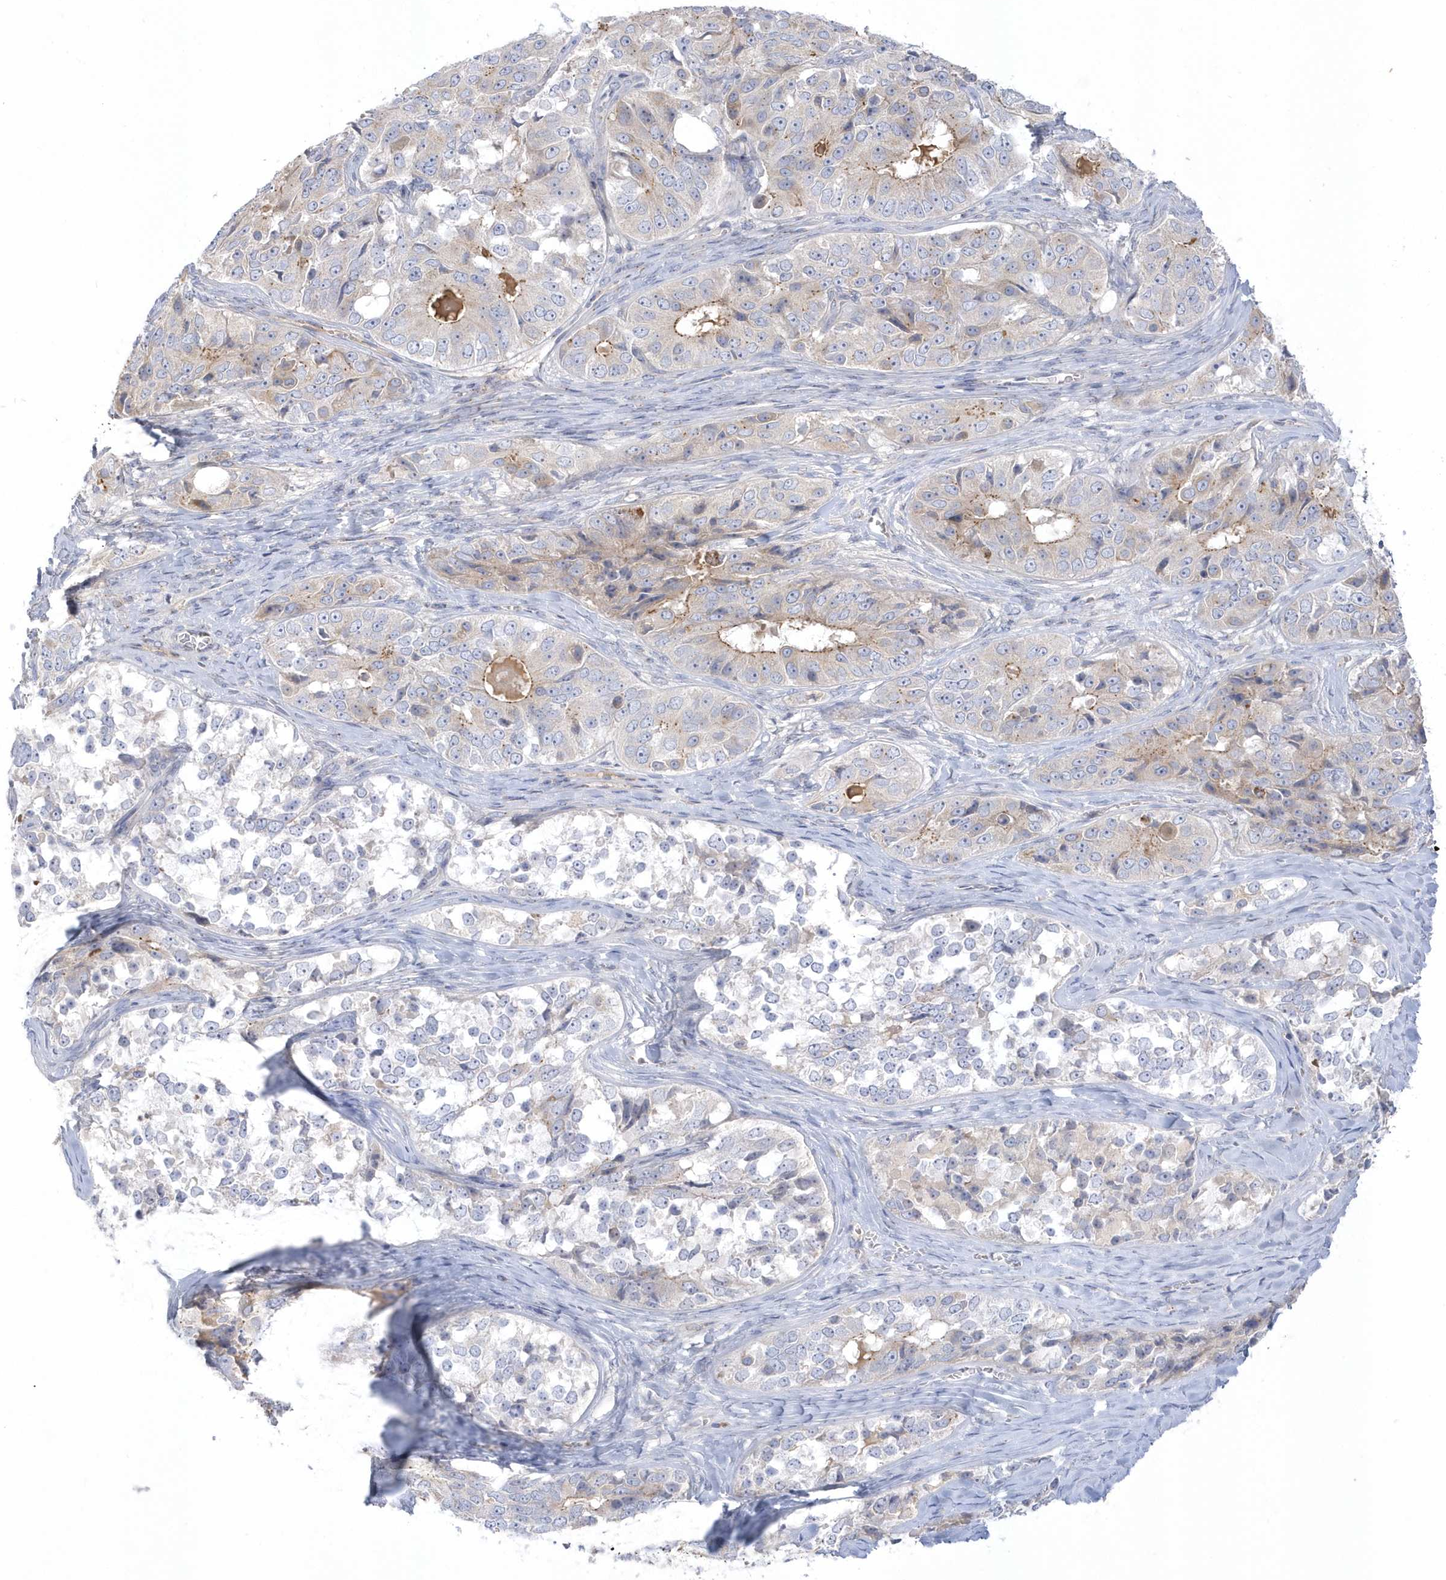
{"staining": {"intensity": "weak", "quantity": "<25%", "location": "cytoplasmic/membranous"}, "tissue": "ovarian cancer", "cell_type": "Tumor cells", "image_type": "cancer", "snomed": [{"axis": "morphology", "description": "Carcinoma, endometroid"}, {"axis": "topography", "description": "Ovary"}], "caption": "The IHC micrograph has no significant staining in tumor cells of endometroid carcinoma (ovarian) tissue.", "gene": "SEMA3D", "patient": {"sex": "female", "age": 51}}